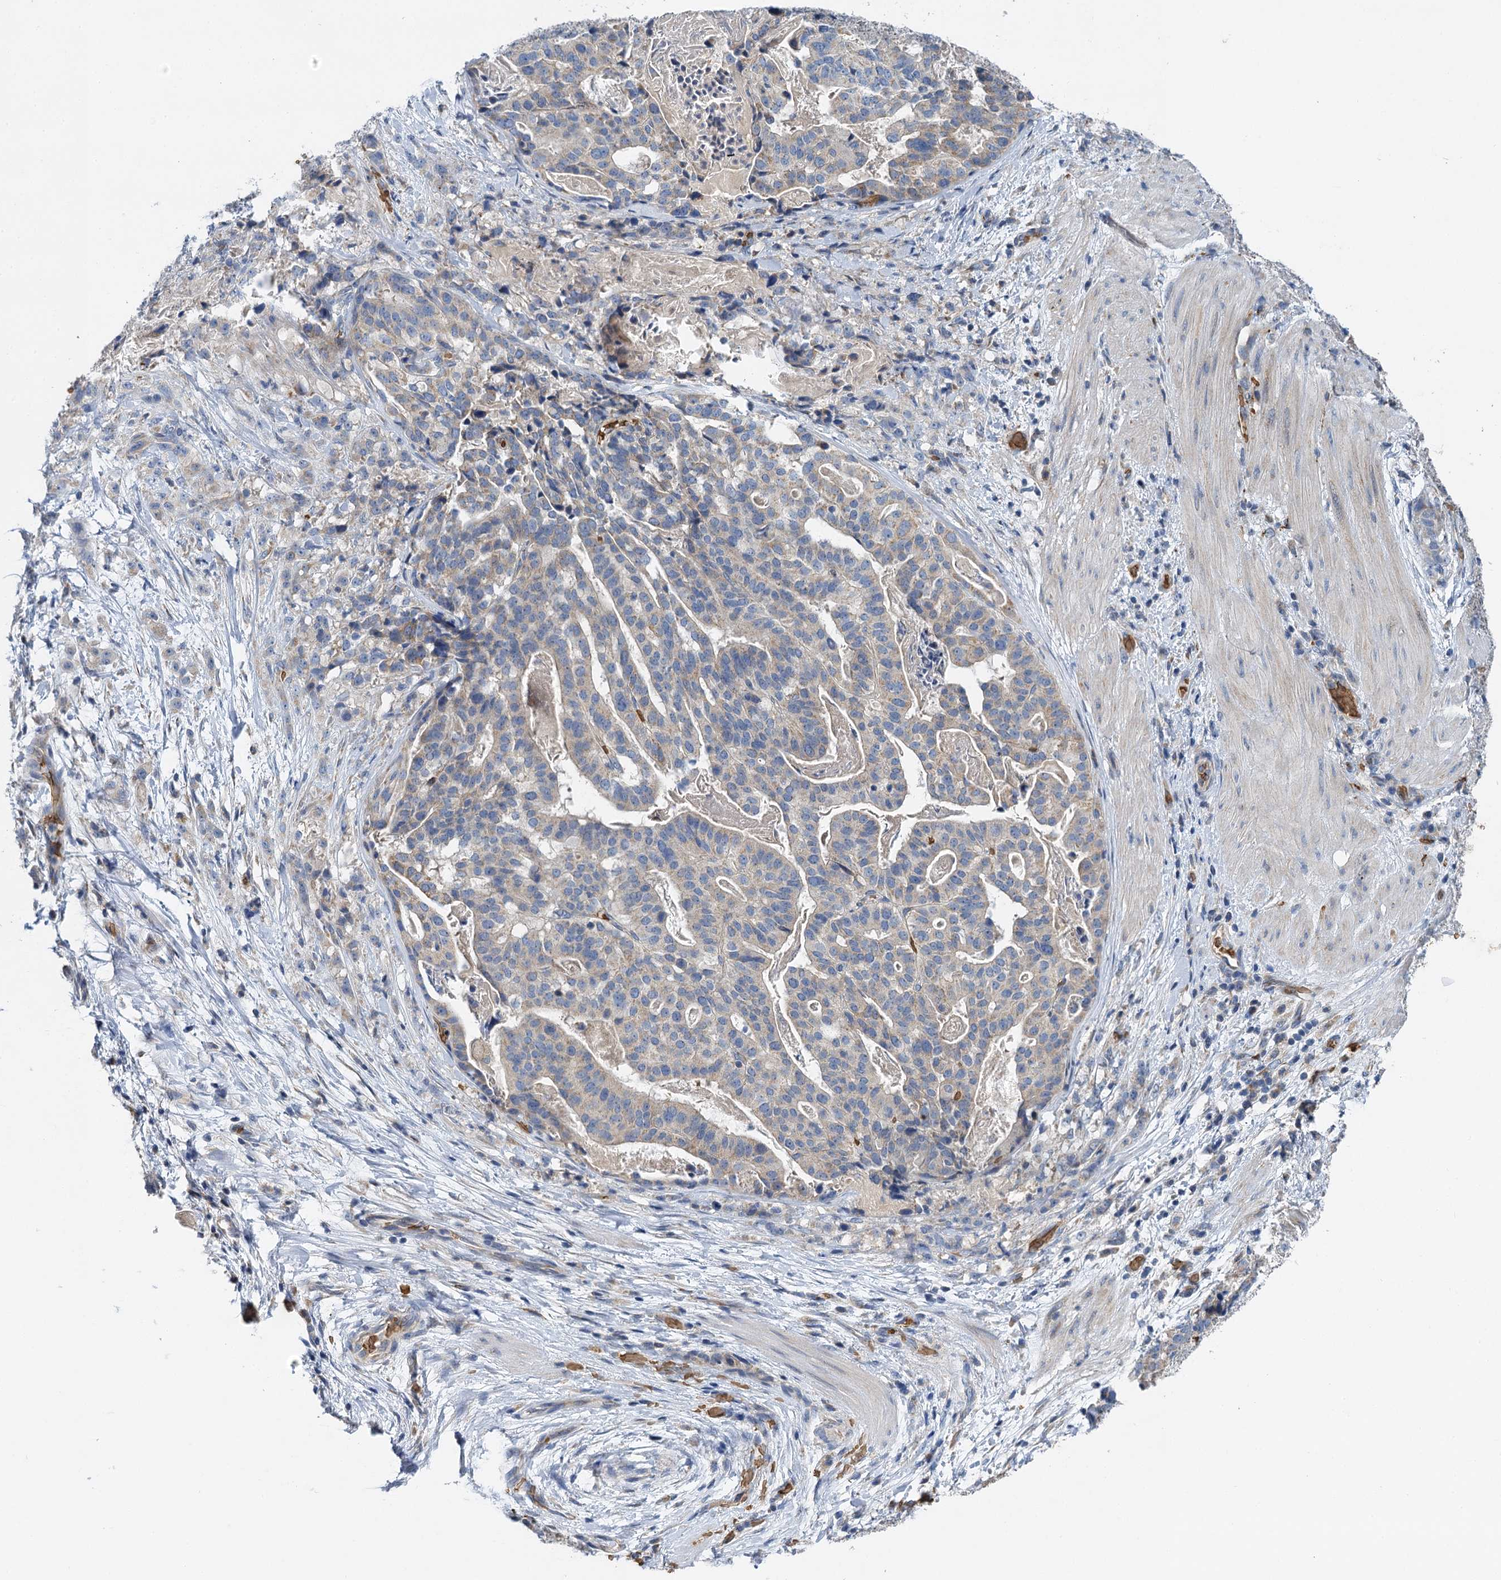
{"staining": {"intensity": "weak", "quantity": "<25%", "location": "cytoplasmic/membranous"}, "tissue": "stomach cancer", "cell_type": "Tumor cells", "image_type": "cancer", "snomed": [{"axis": "morphology", "description": "Adenocarcinoma, NOS"}, {"axis": "topography", "description": "Stomach"}], "caption": "DAB immunohistochemical staining of stomach cancer (adenocarcinoma) reveals no significant expression in tumor cells.", "gene": "BCS1L", "patient": {"sex": "male", "age": 48}}